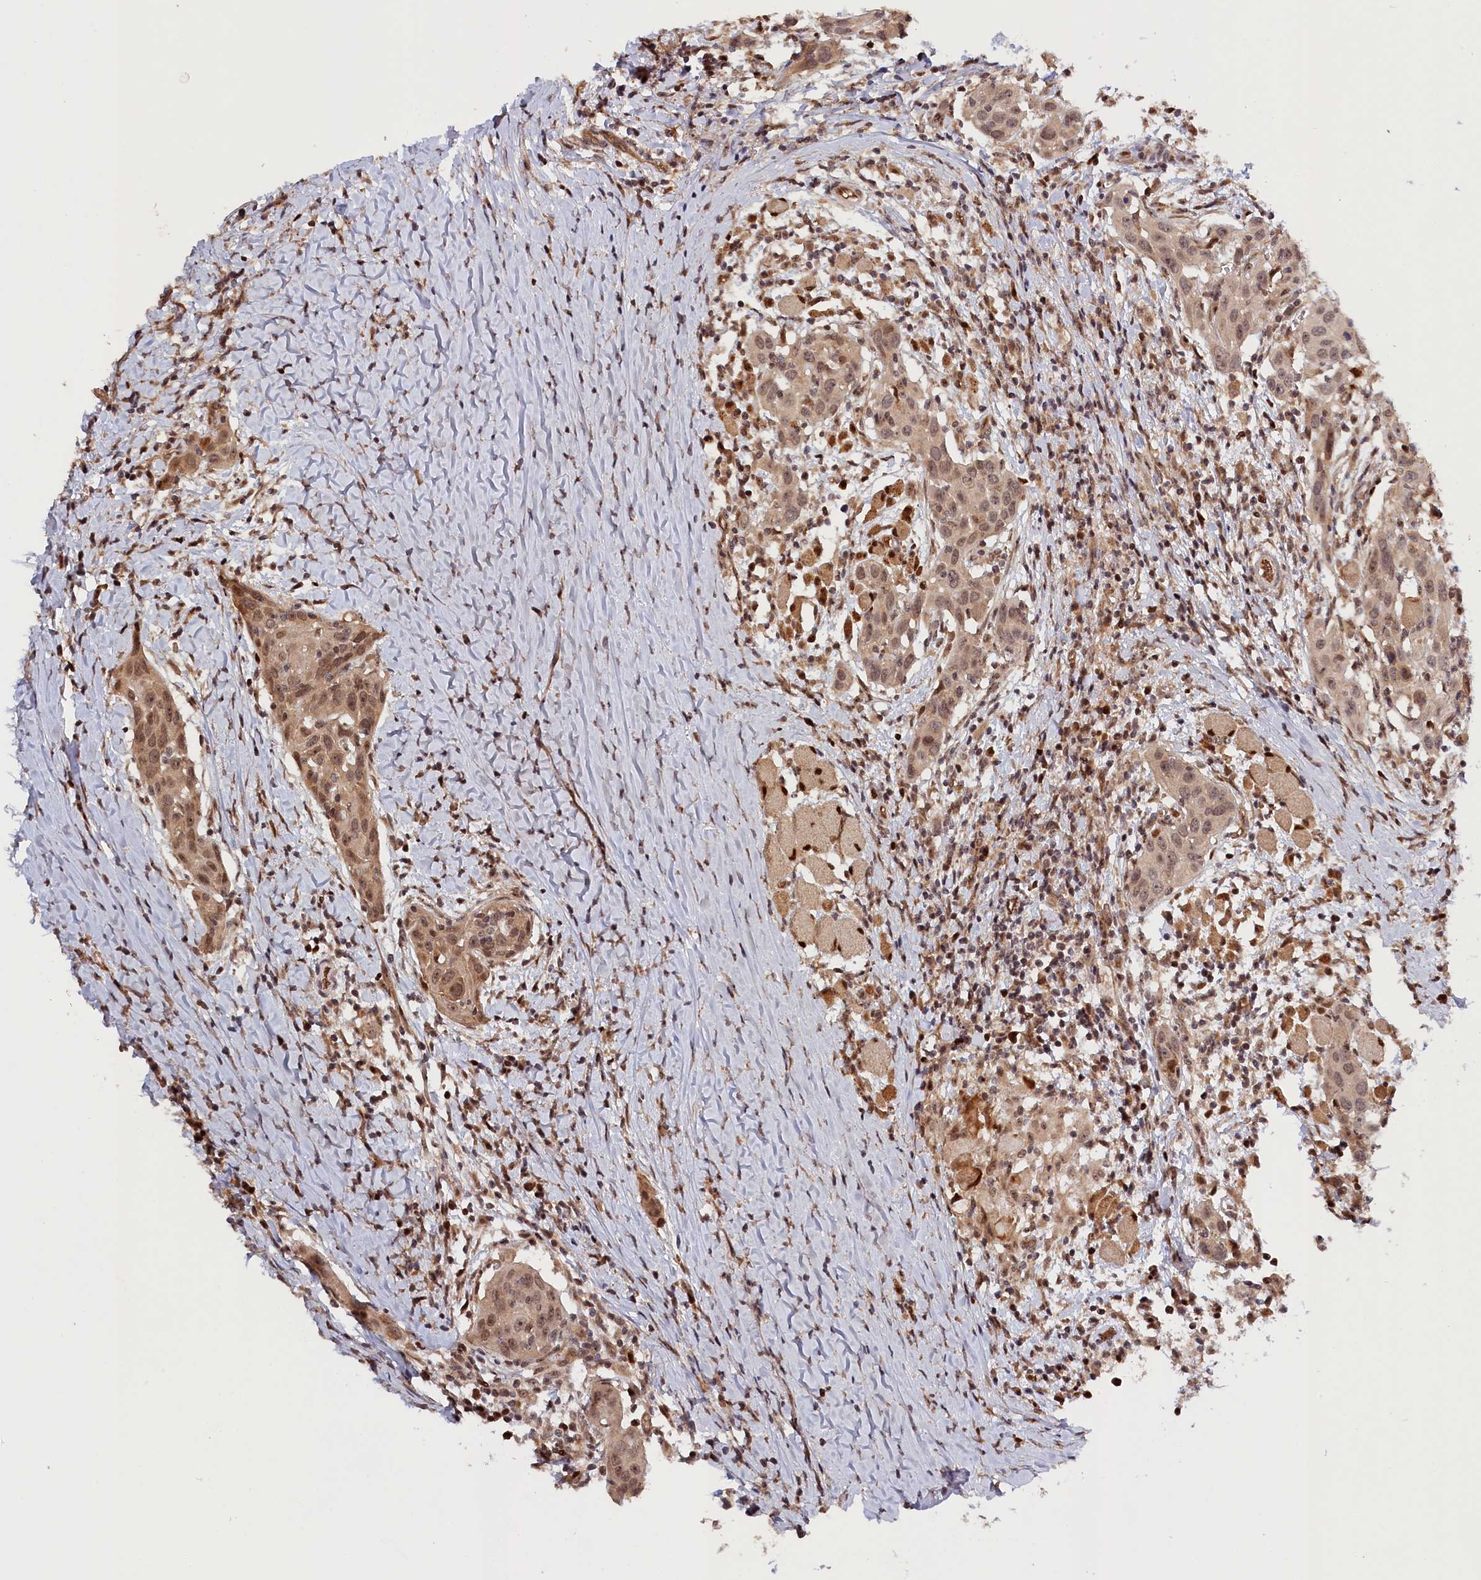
{"staining": {"intensity": "moderate", "quantity": "25%-75%", "location": "cytoplasmic/membranous,nuclear"}, "tissue": "head and neck cancer", "cell_type": "Tumor cells", "image_type": "cancer", "snomed": [{"axis": "morphology", "description": "Squamous cell carcinoma, NOS"}, {"axis": "topography", "description": "Oral tissue"}, {"axis": "topography", "description": "Head-Neck"}], "caption": "Head and neck squamous cell carcinoma stained with immunohistochemistry shows moderate cytoplasmic/membranous and nuclear staining in approximately 25%-75% of tumor cells.", "gene": "ANKRD24", "patient": {"sex": "female", "age": 50}}